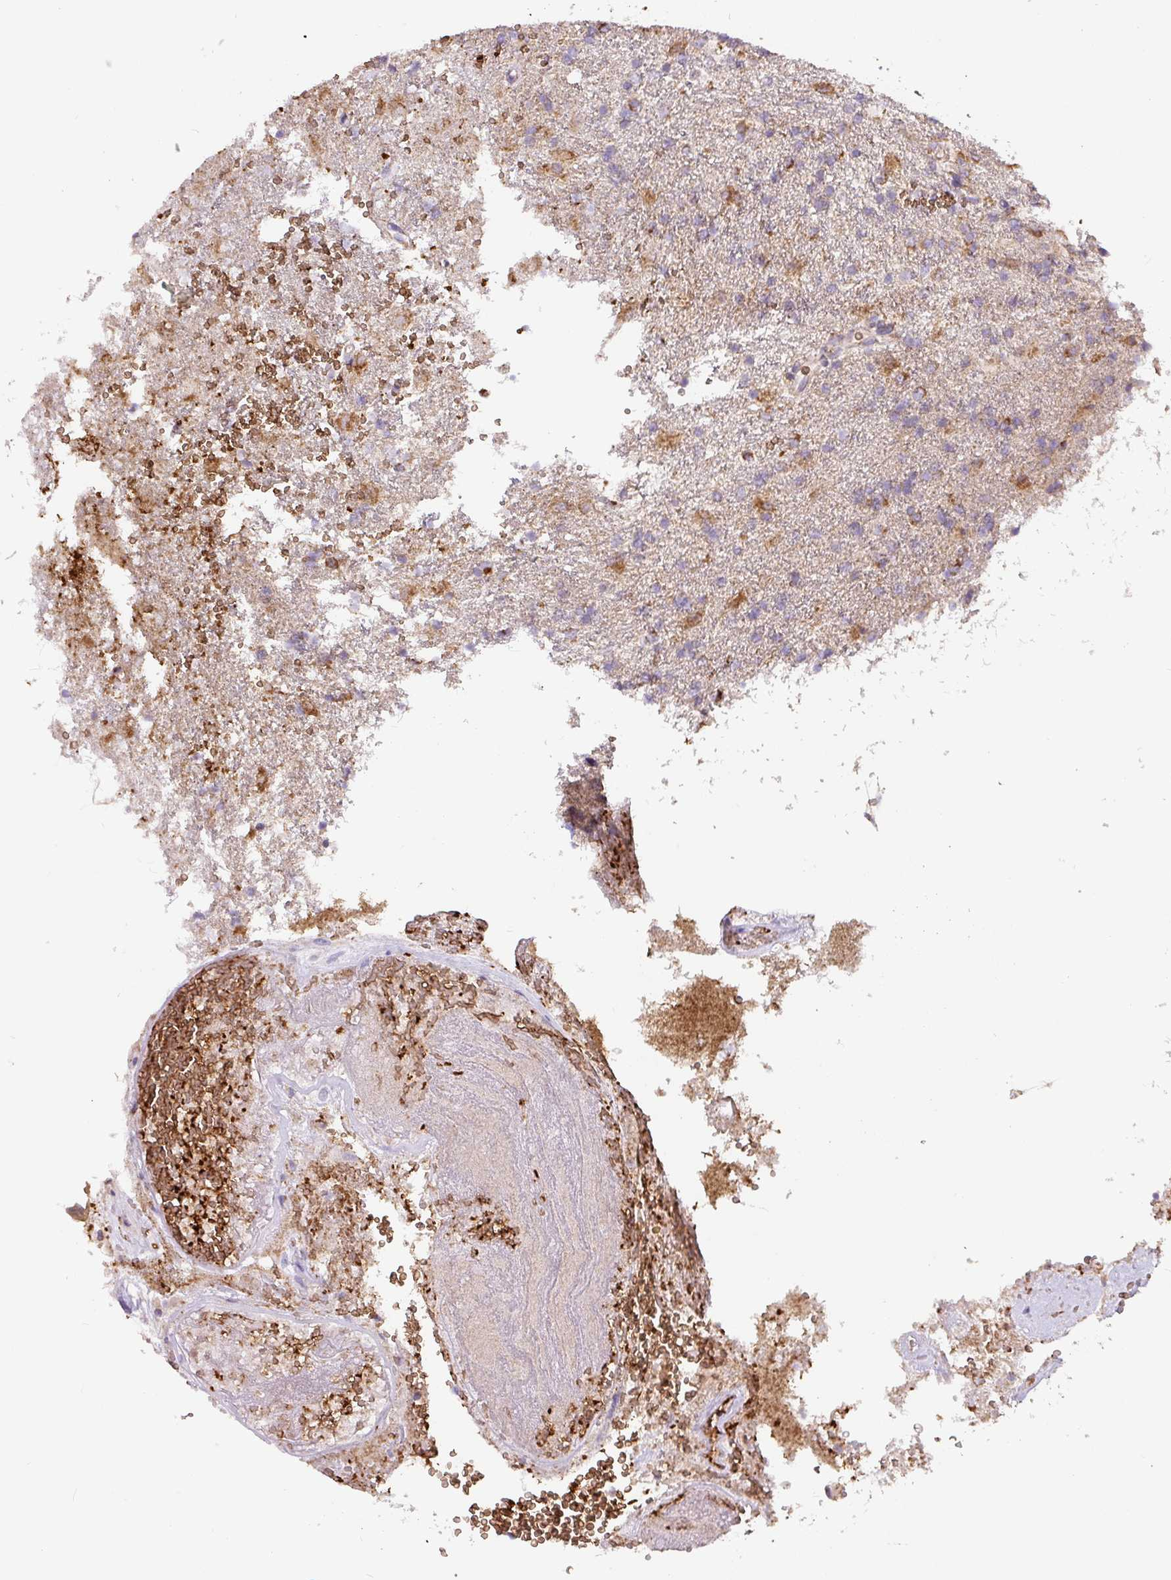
{"staining": {"intensity": "negative", "quantity": "none", "location": "none"}, "tissue": "glioma", "cell_type": "Tumor cells", "image_type": "cancer", "snomed": [{"axis": "morphology", "description": "Glioma, malignant, High grade"}, {"axis": "topography", "description": "Brain"}], "caption": "DAB (3,3'-diaminobenzidine) immunohistochemical staining of human malignant glioma (high-grade) demonstrates no significant positivity in tumor cells. The staining was performed using DAB (3,3'-diaminobenzidine) to visualize the protein expression in brown, while the nuclei were stained in blue with hematoxylin (Magnification: 20x).", "gene": "MT-CO2", "patient": {"sex": "male", "age": 56}}